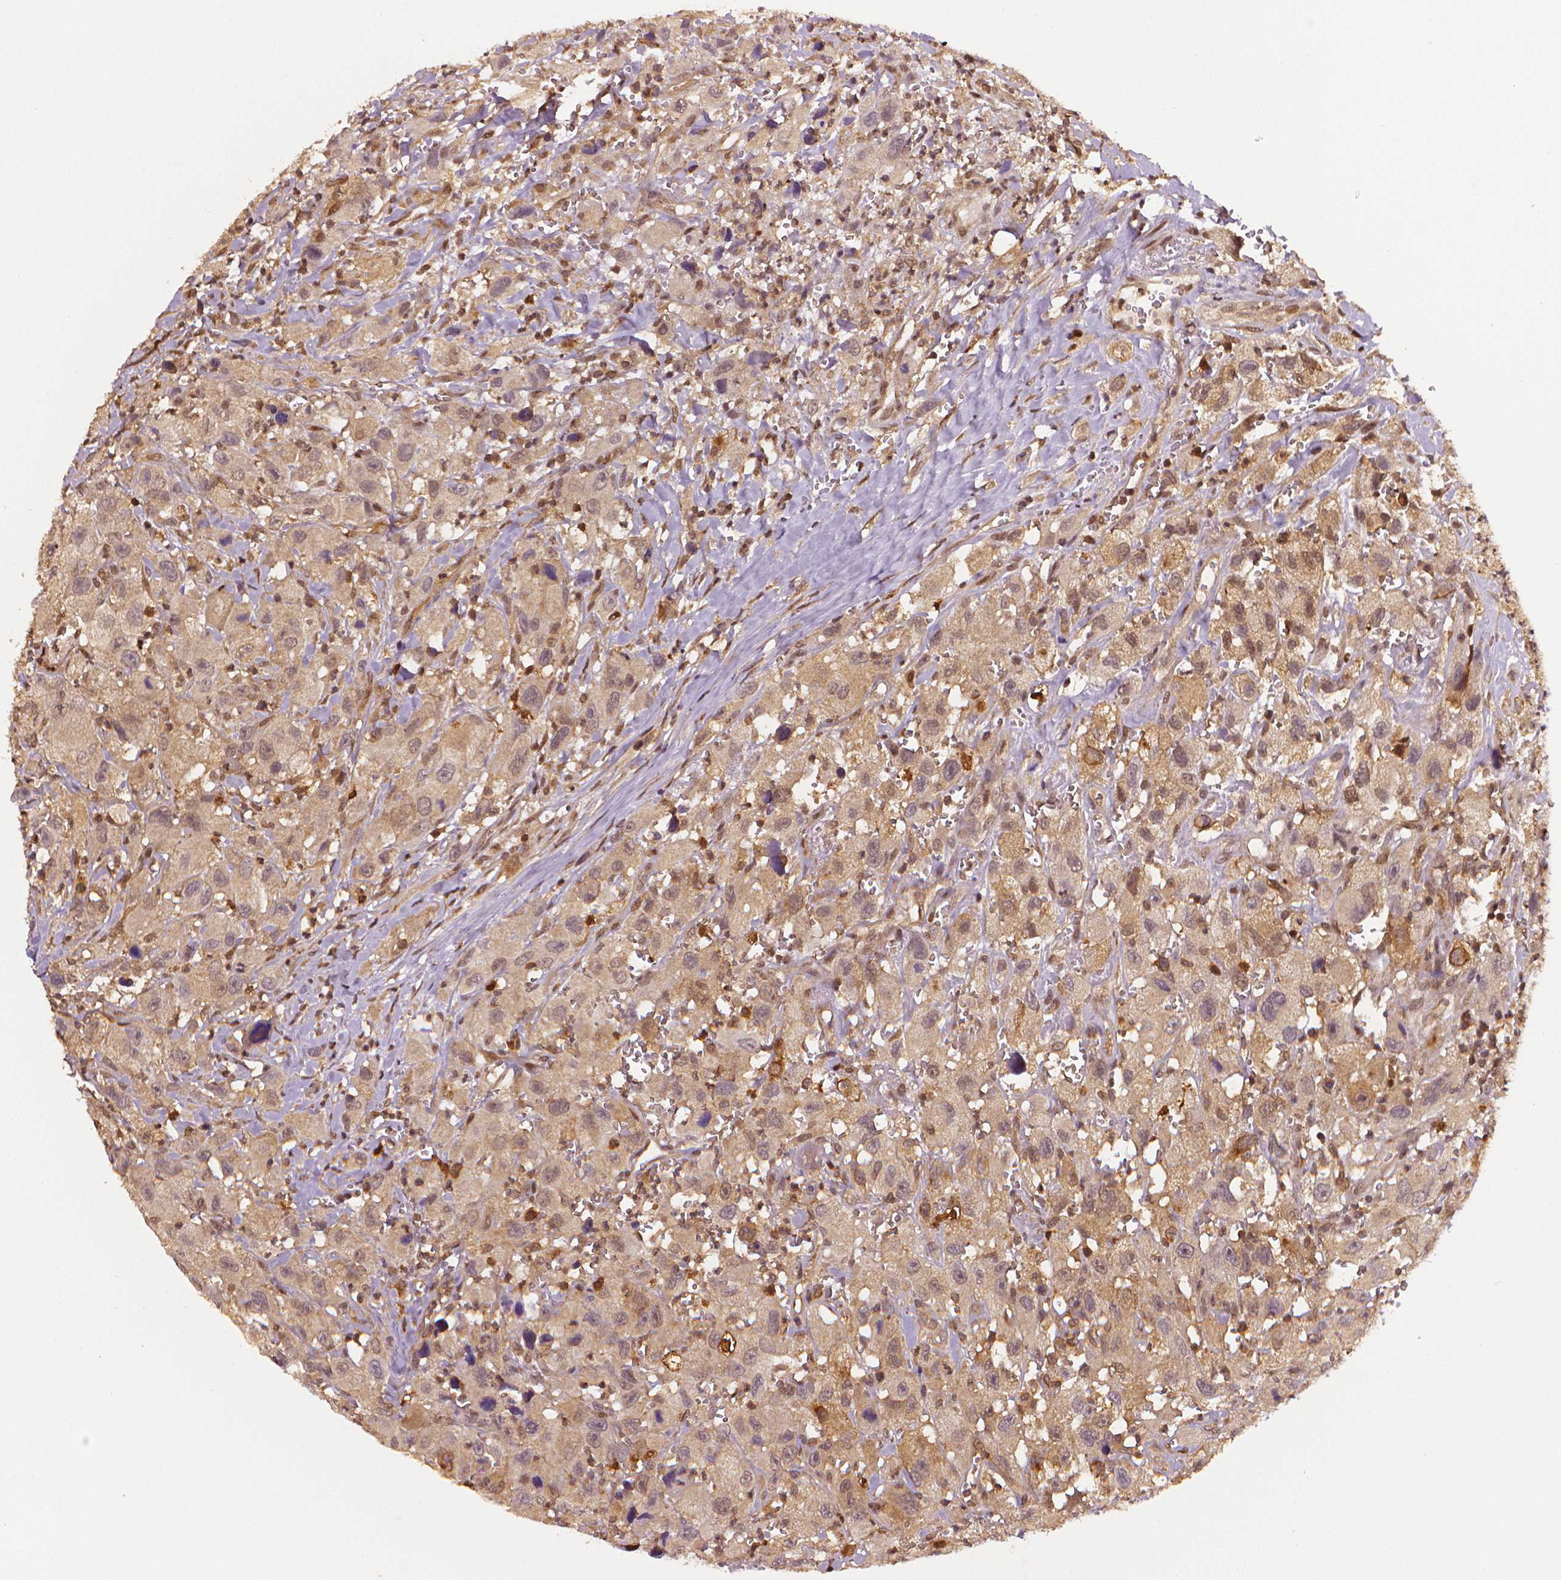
{"staining": {"intensity": "moderate", "quantity": "25%-75%", "location": "cytoplasmic/membranous"}, "tissue": "head and neck cancer", "cell_type": "Tumor cells", "image_type": "cancer", "snomed": [{"axis": "morphology", "description": "Squamous cell carcinoma, NOS"}, {"axis": "morphology", "description": "Squamous cell carcinoma, metastatic, NOS"}, {"axis": "topography", "description": "Oral tissue"}, {"axis": "topography", "description": "Head-Neck"}], "caption": "A micrograph showing moderate cytoplasmic/membranous staining in about 25%-75% of tumor cells in head and neck squamous cell carcinoma, as visualized by brown immunohistochemical staining.", "gene": "STAT3", "patient": {"sex": "female", "age": 85}}